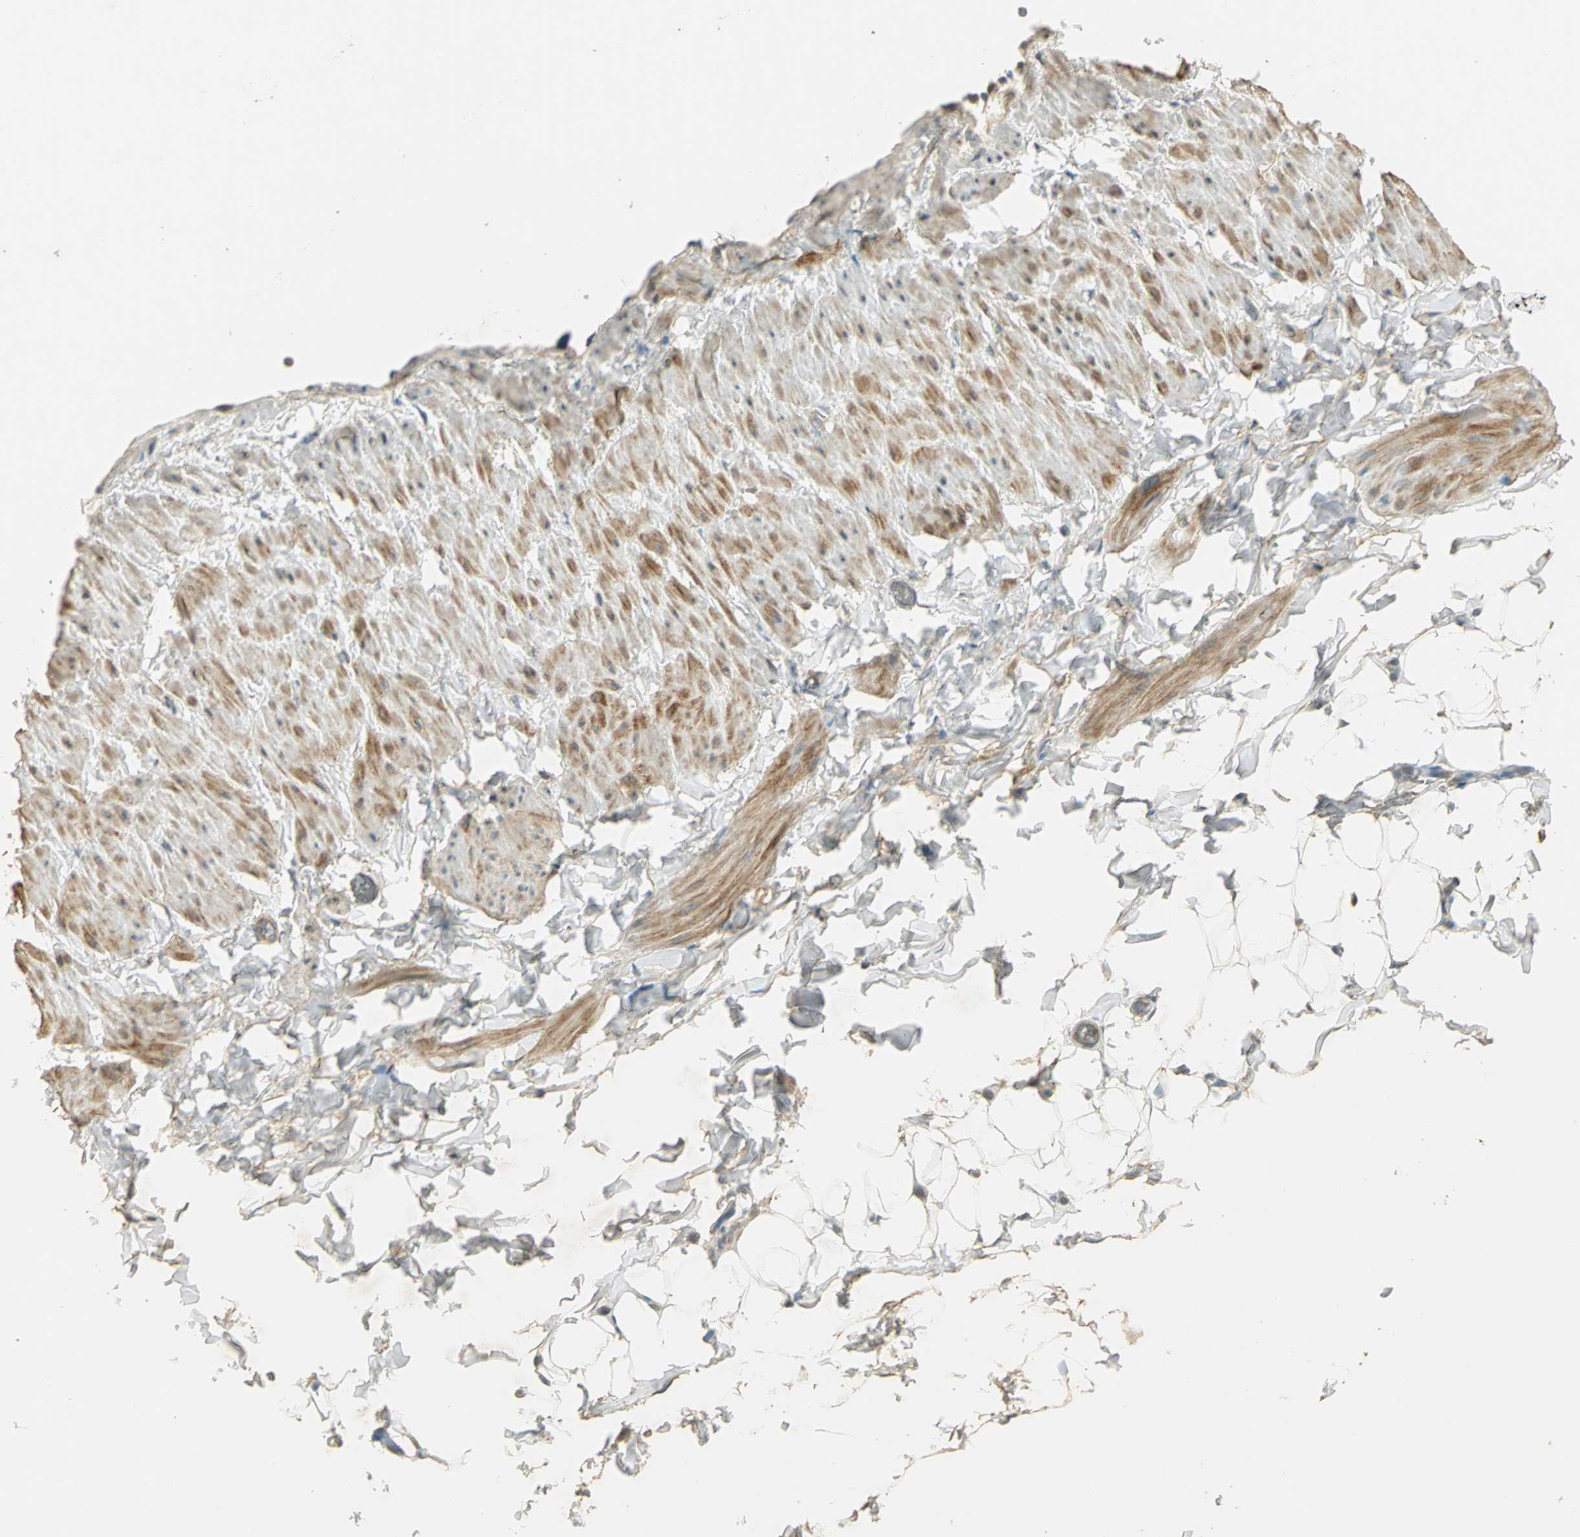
{"staining": {"intensity": "weak", "quantity": ">75%", "location": "cytoplasmic/membranous"}, "tissue": "adipose tissue", "cell_type": "Adipocytes", "image_type": "normal", "snomed": [{"axis": "morphology", "description": "Normal tissue, NOS"}, {"axis": "topography", "description": "Soft tissue"}], "caption": "Weak cytoplasmic/membranous positivity for a protein is appreciated in about >75% of adipocytes of benign adipose tissue using IHC.", "gene": "KEAP1", "patient": {"sex": "male", "age": 26}}